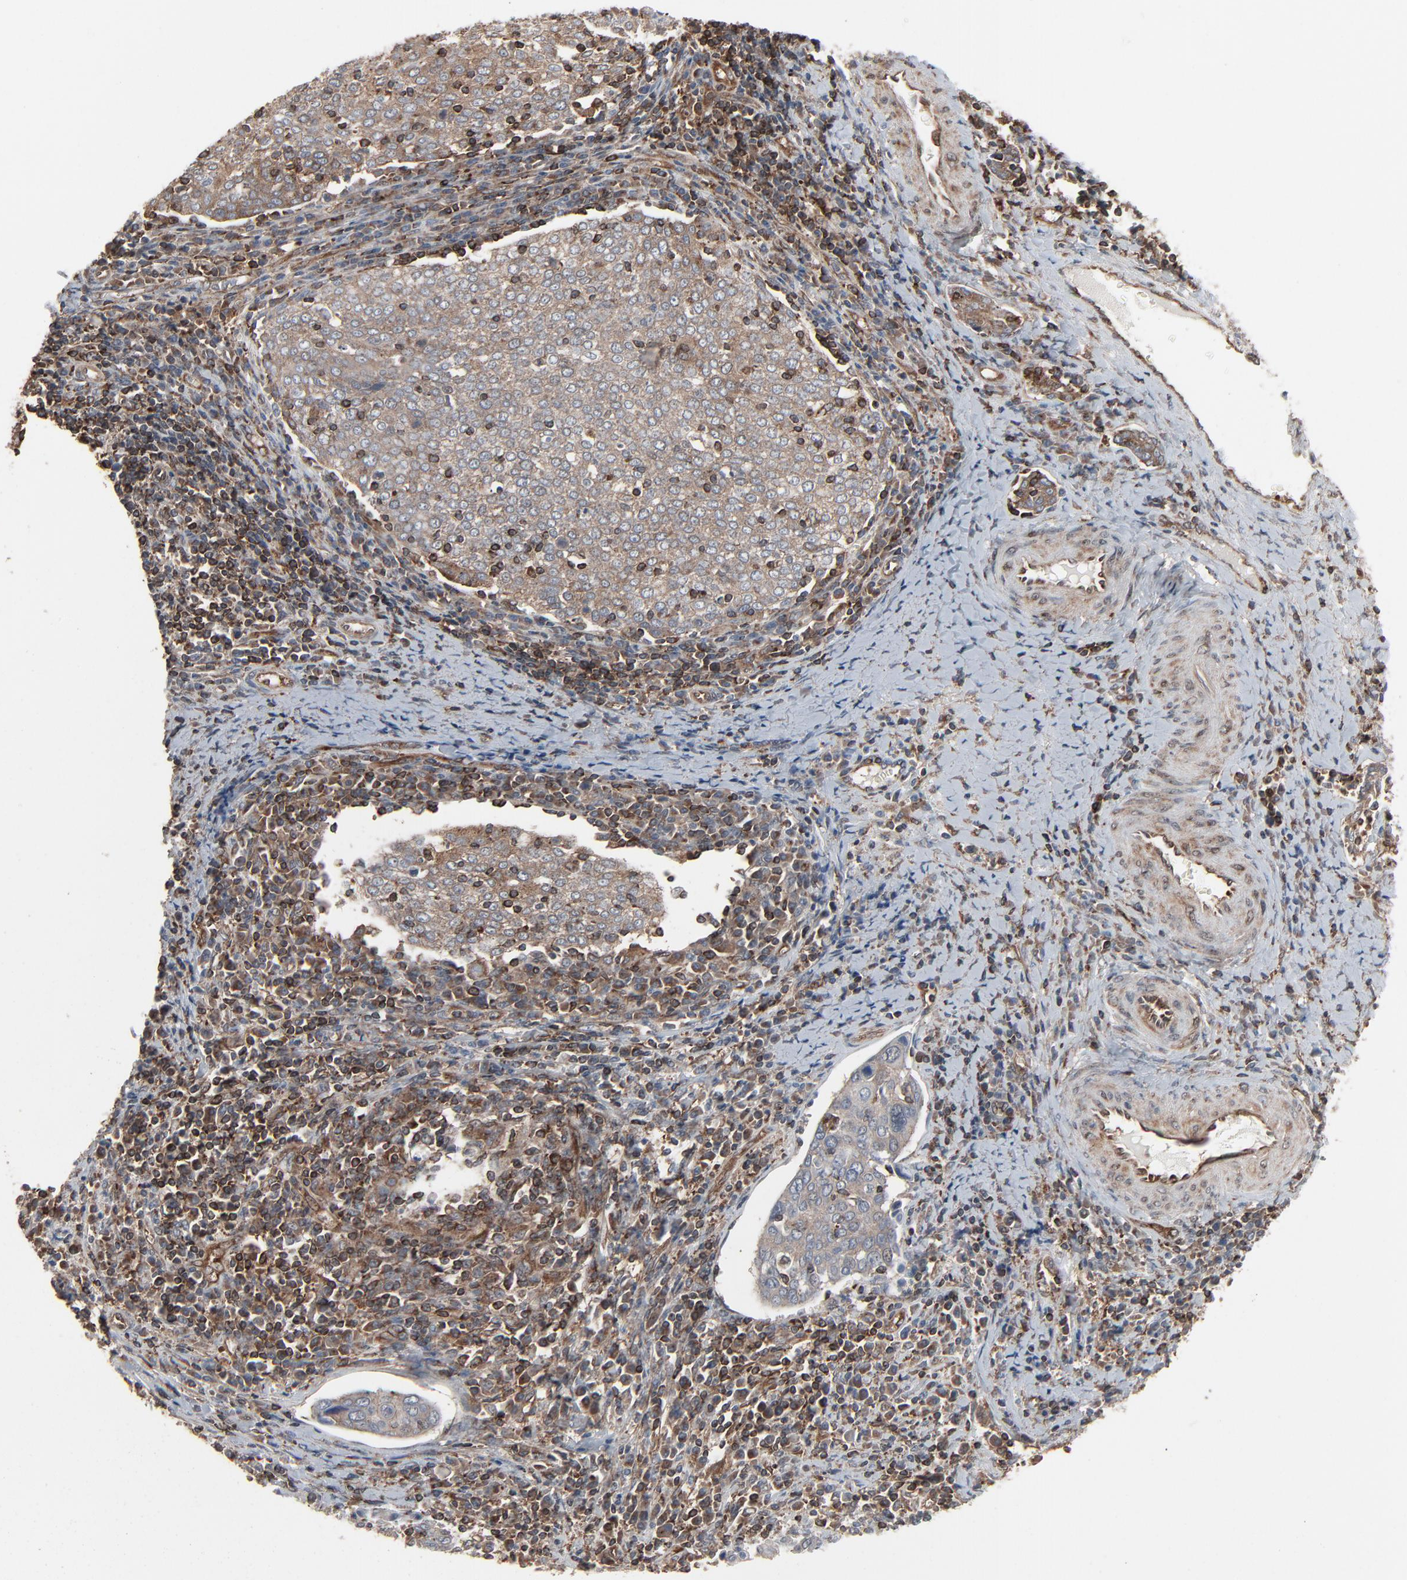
{"staining": {"intensity": "weak", "quantity": ">75%", "location": "cytoplasmic/membranous"}, "tissue": "cervical cancer", "cell_type": "Tumor cells", "image_type": "cancer", "snomed": [{"axis": "morphology", "description": "Squamous cell carcinoma, NOS"}, {"axis": "topography", "description": "Cervix"}], "caption": "Human cervical squamous cell carcinoma stained with a brown dye shows weak cytoplasmic/membranous positive staining in about >75% of tumor cells.", "gene": "OPTN", "patient": {"sex": "female", "age": 40}}